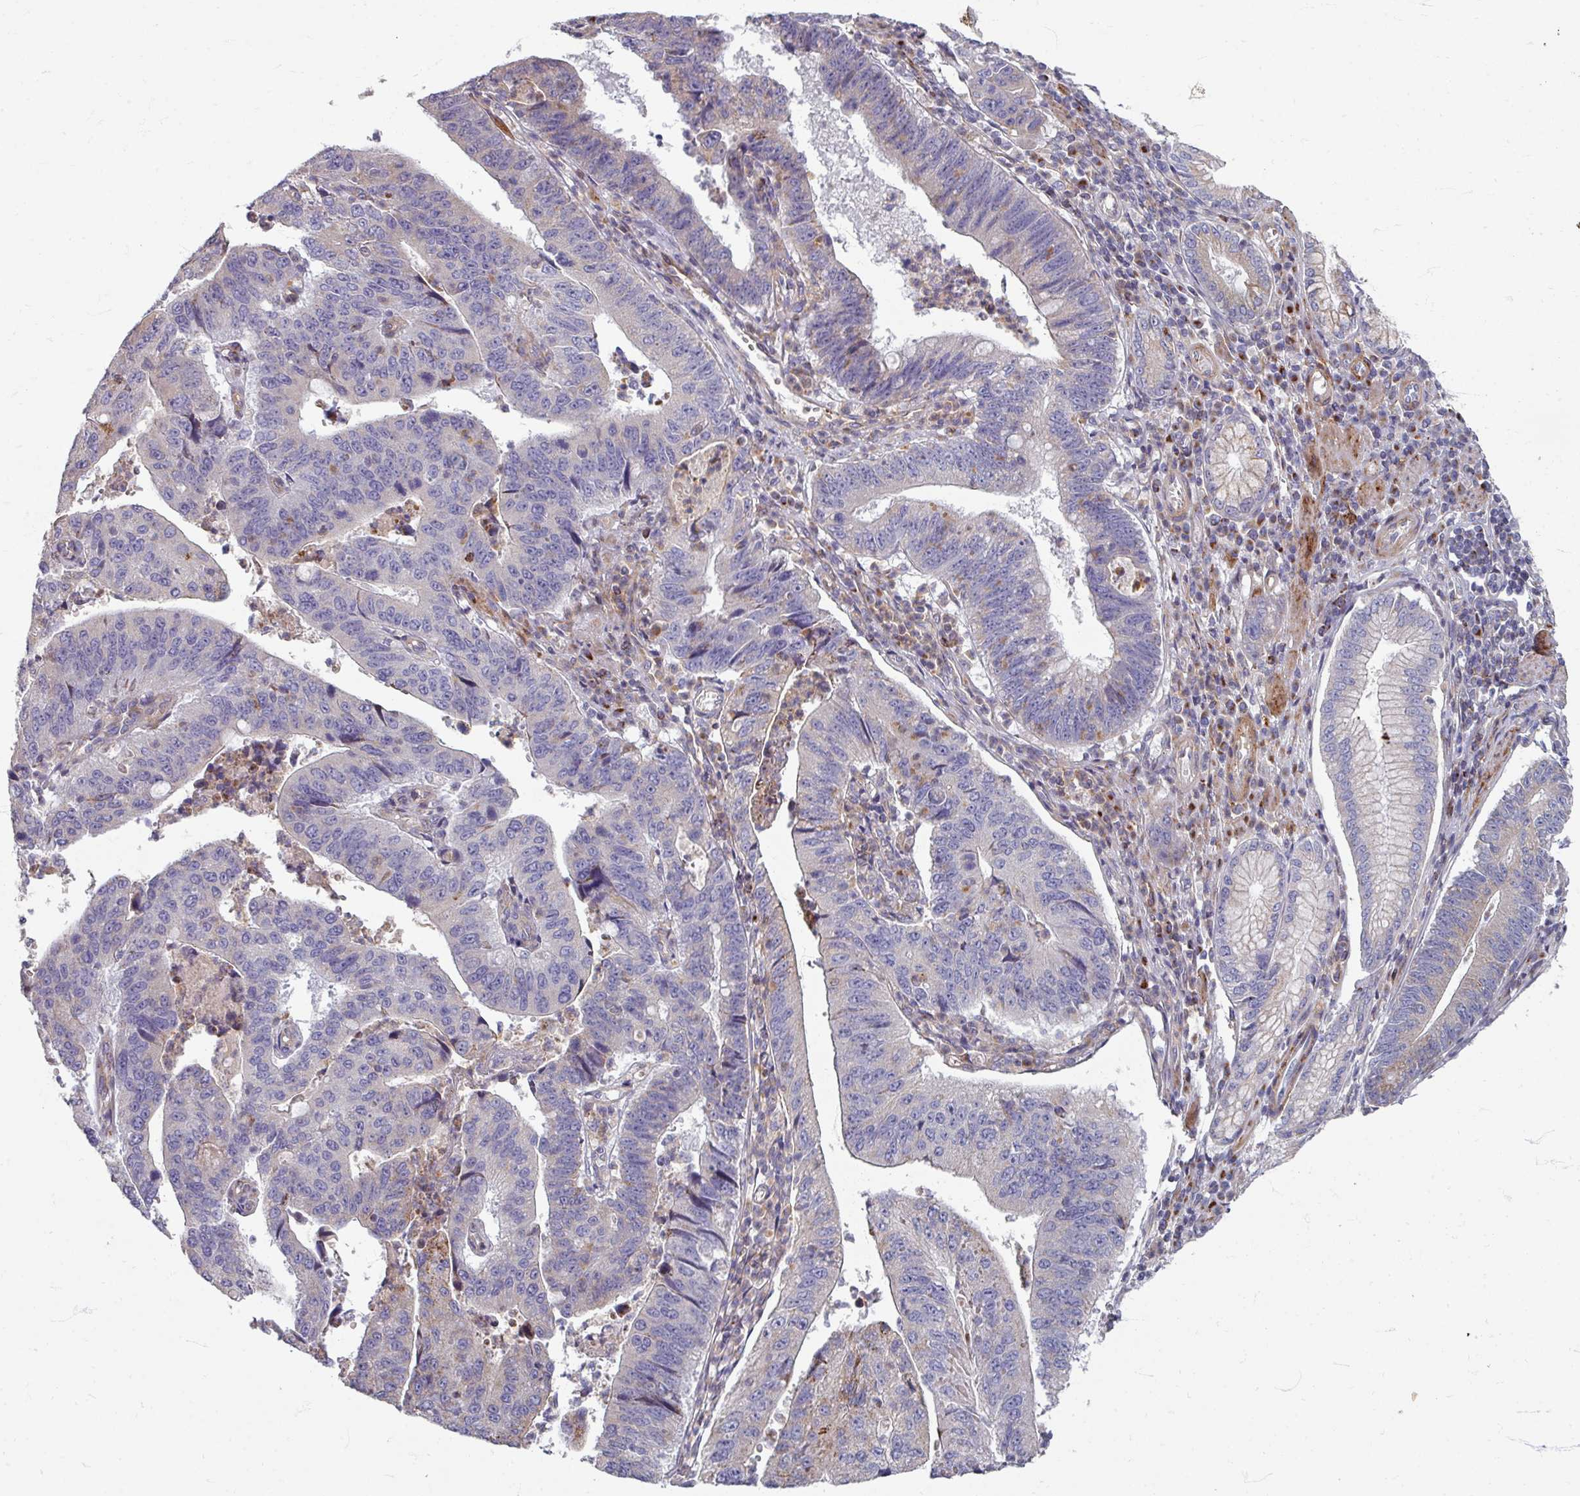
{"staining": {"intensity": "negative", "quantity": "none", "location": "none"}, "tissue": "stomach cancer", "cell_type": "Tumor cells", "image_type": "cancer", "snomed": [{"axis": "morphology", "description": "Adenocarcinoma, NOS"}, {"axis": "topography", "description": "Stomach"}], "caption": "This is a micrograph of immunohistochemistry staining of stomach cancer, which shows no positivity in tumor cells.", "gene": "GABARAPL1", "patient": {"sex": "male", "age": 59}}